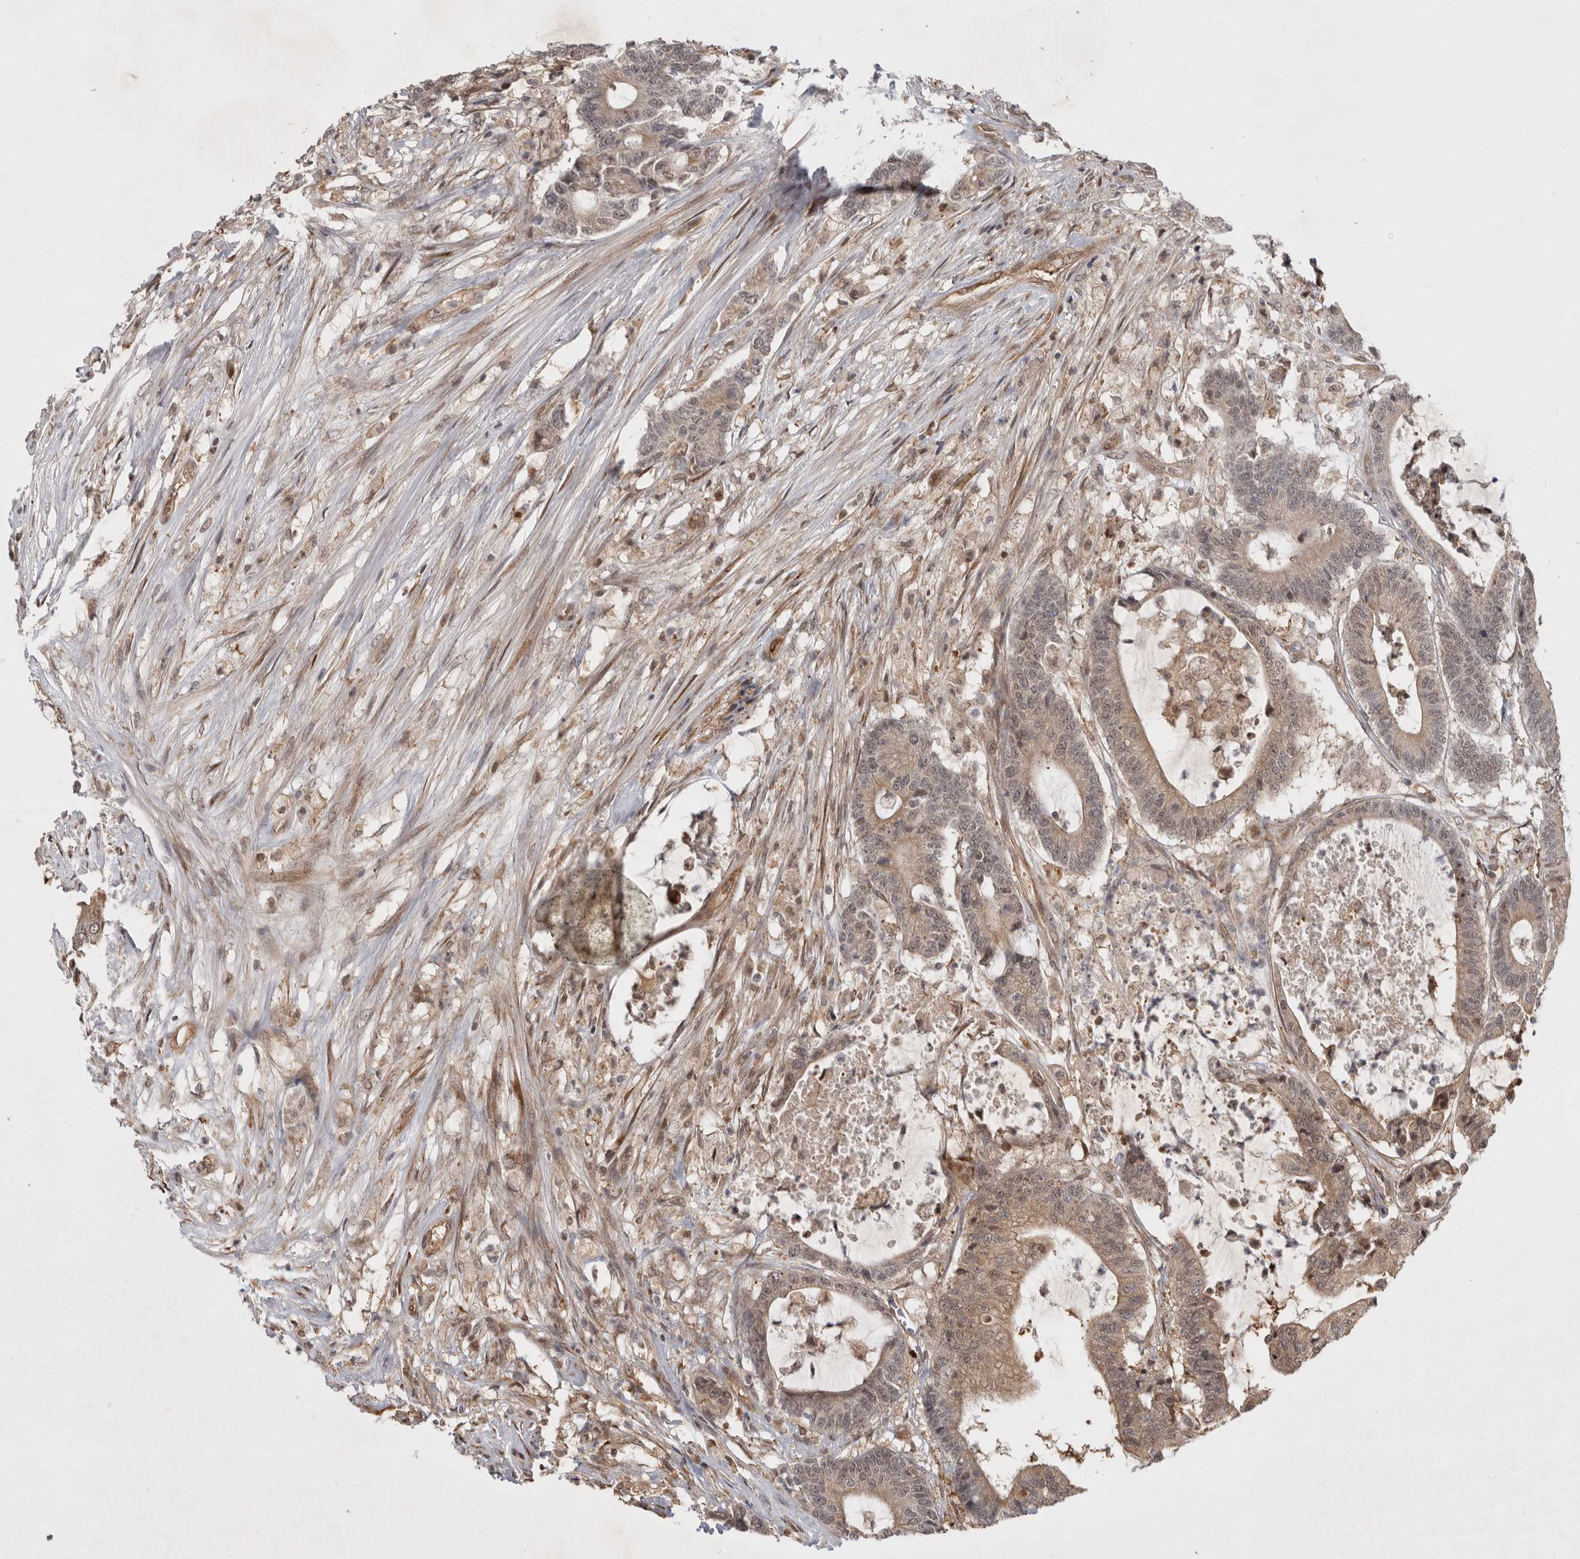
{"staining": {"intensity": "weak", "quantity": ">75%", "location": "cytoplasmic/membranous,nuclear"}, "tissue": "colorectal cancer", "cell_type": "Tumor cells", "image_type": "cancer", "snomed": [{"axis": "morphology", "description": "Adenocarcinoma, NOS"}, {"axis": "topography", "description": "Colon"}], "caption": "The photomicrograph demonstrates staining of colorectal cancer (adenocarcinoma), revealing weak cytoplasmic/membranous and nuclear protein expression (brown color) within tumor cells.", "gene": "ZNF318", "patient": {"sex": "female", "age": 84}}